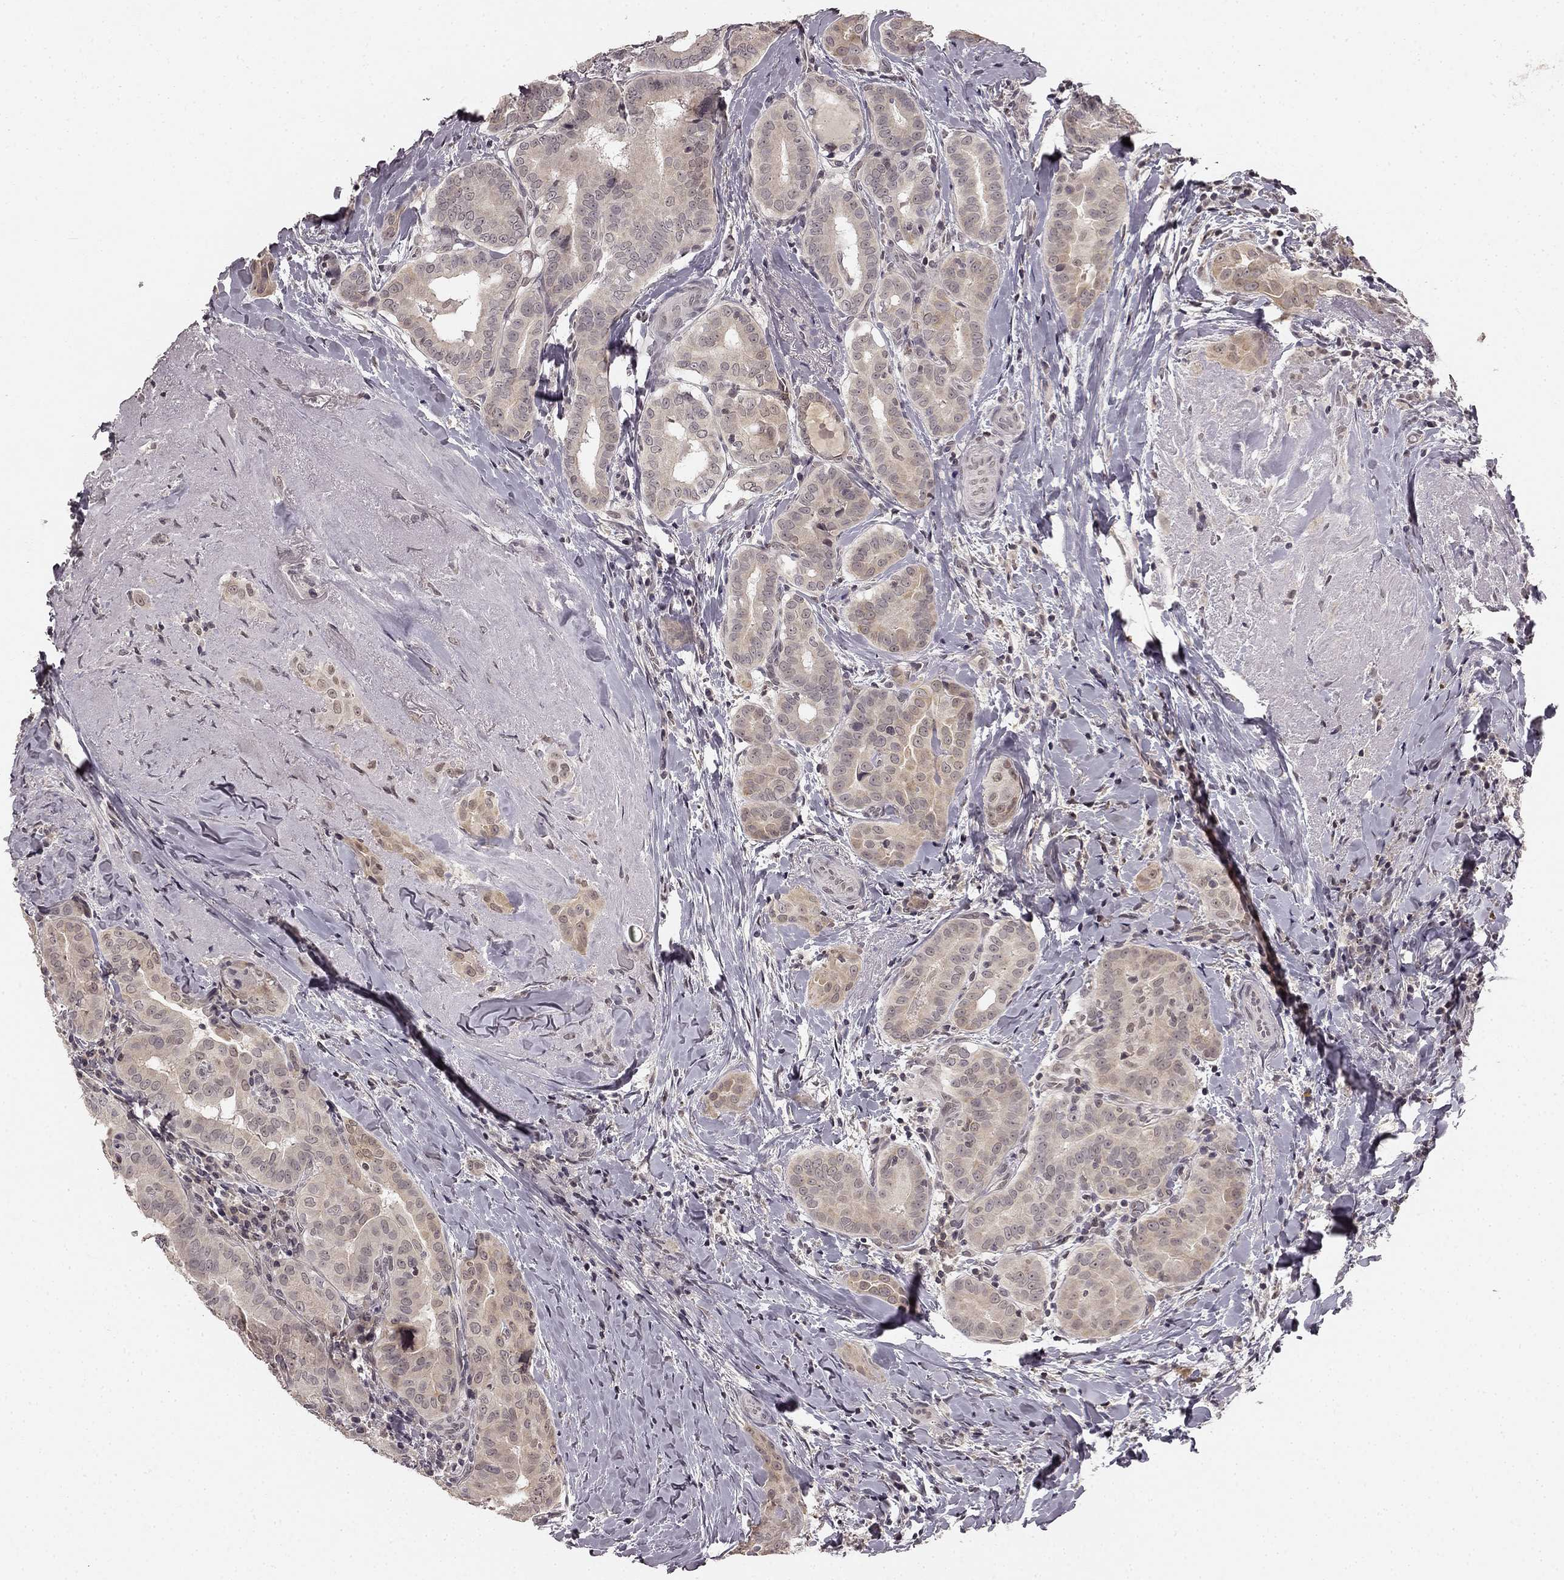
{"staining": {"intensity": "weak", "quantity": "<25%", "location": "cytoplasmic/membranous"}, "tissue": "thyroid cancer", "cell_type": "Tumor cells", "image_type": "cancer", "snomed": [{"axis": "morphology", "description": "Papillary adenocarcinoma, NOS"}, {"axis": "morphology", "description": "Papillary adenoma metastatic"}, {"axis": "topography", "description": "Thyroid gland"}], "caption": "A photomicrograph of human thyroid papillary adenocarcinoma is negative for staining in tumor cells.", "gene": "HCN4", "patient": {"sex": "female", "age": 50}}